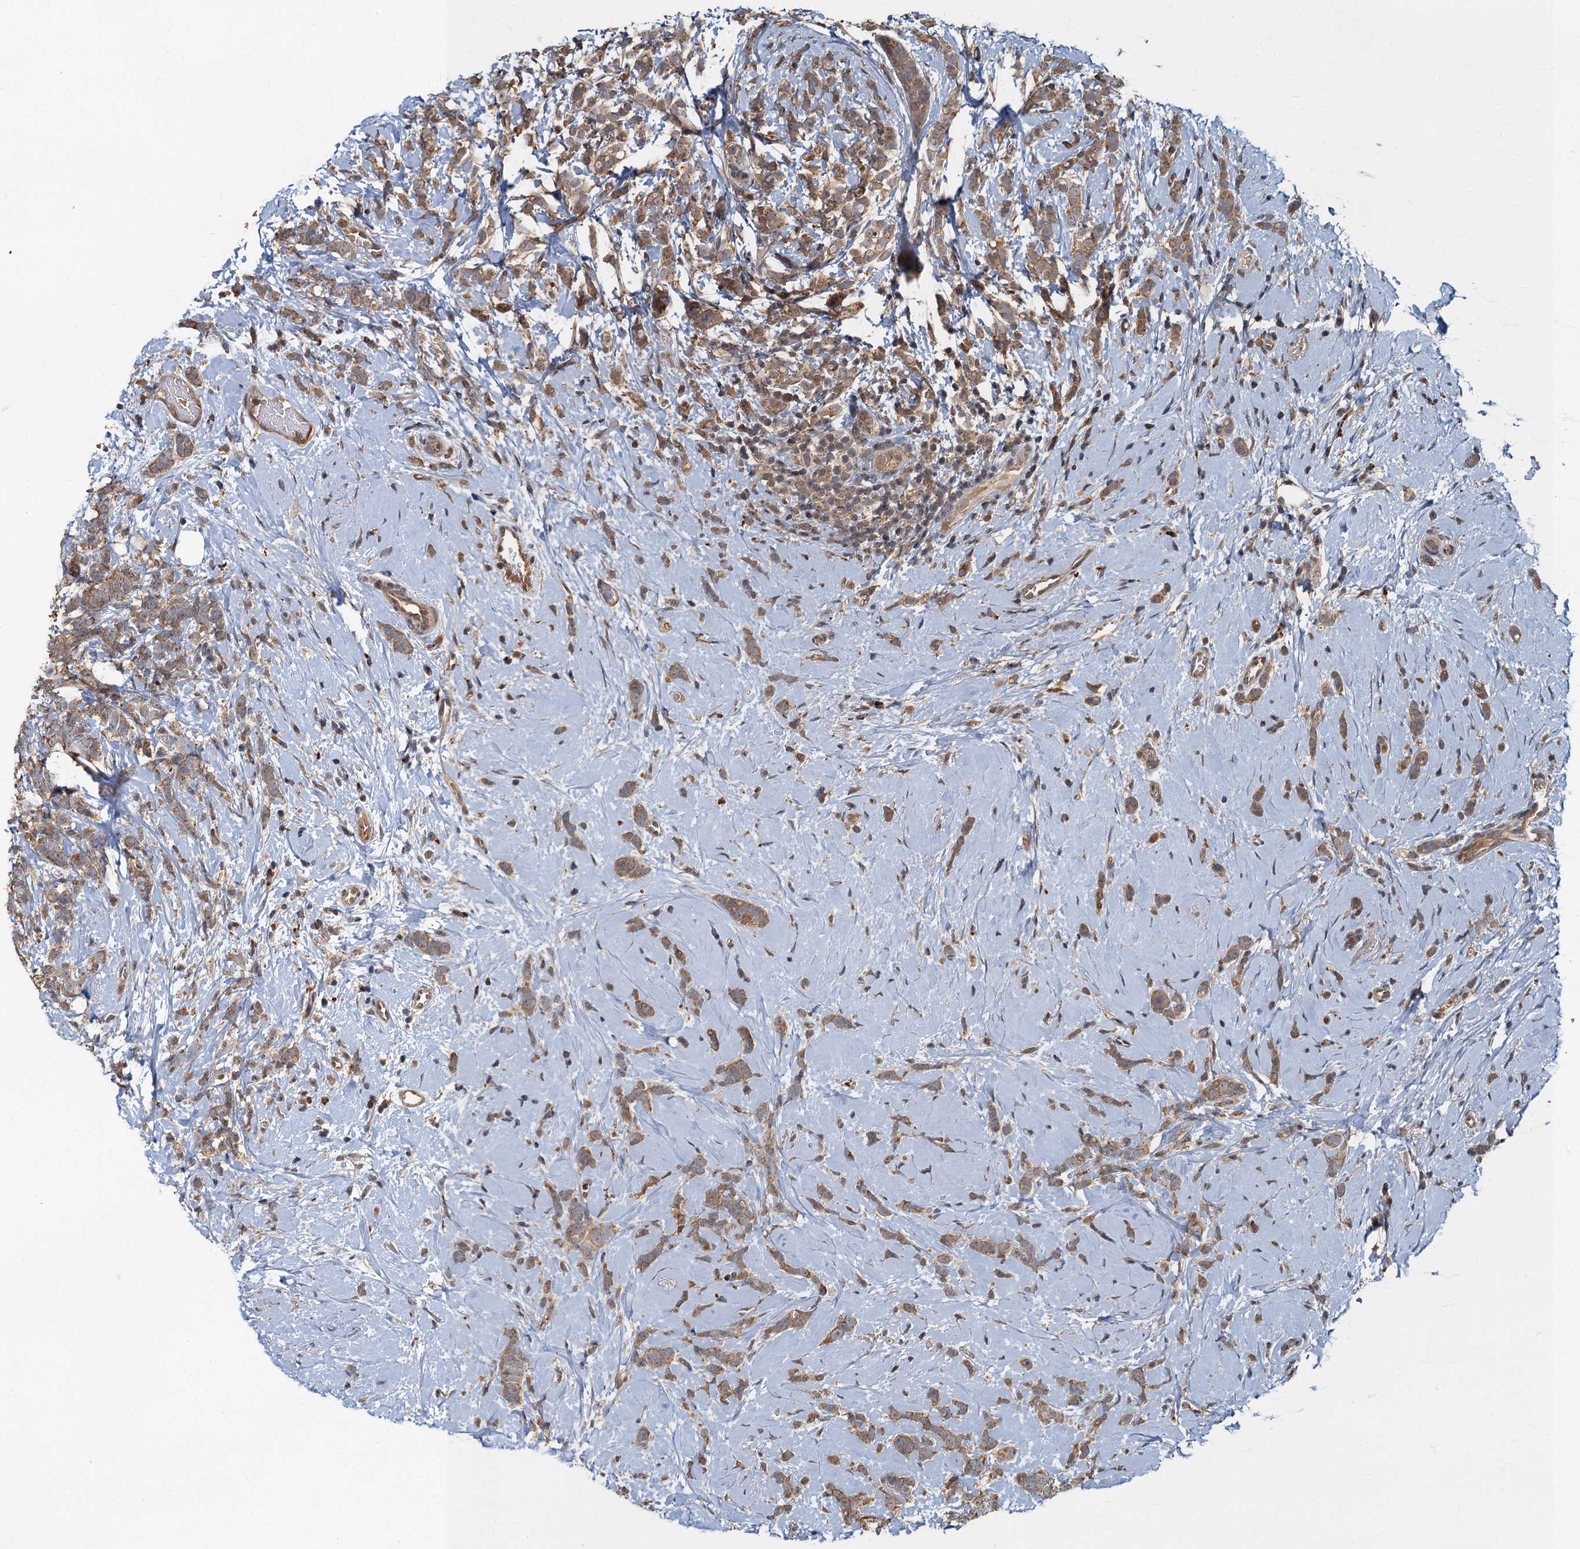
{"staining": {"intensity": "moderate", "quantity": ">75%", "location": "cytoplasmic/membranous"}, "tissue": "breast cancer", "cell_type": "Tumor cells", "image_type": "cancer", "snomed": [{"axis": "morphology", "description": "Lobular carcinoma"}, {"axis": "topography", "description": "Breast"}], "caption": "Protein expression by IHC reveals moderate cytoplasmic/membranous positivity in approximately >75% of tumor cells in breast lobular carcinoma. (DAB IHC, brown staining for protein, blue staining for nuclei).", "gene": "WDCP", "patient": {"sex": "female", "age": 58}}